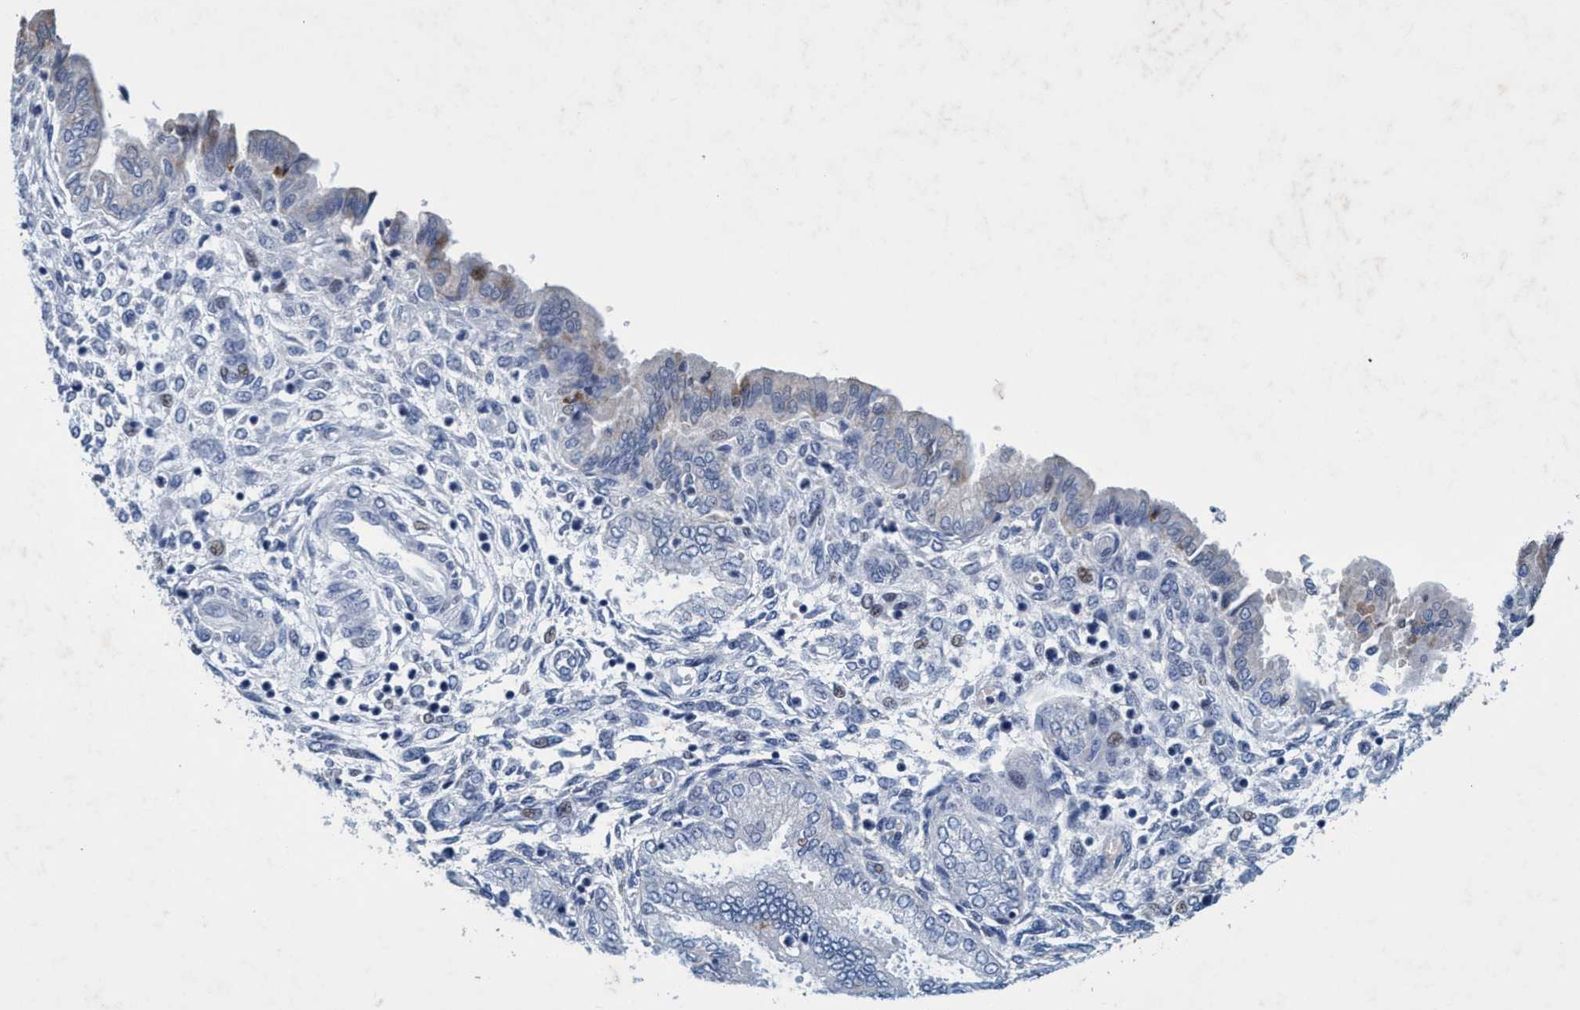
{"staining": {"intensity": "negative", "quantity": "none", "location": "none"}, "tissue": "endometrium", "cell_type": "Cells in endometrial stroma", "image_type": "normal", "snomed": [{"axis": "morphology", "description": "Normal tissue, NOS"}, {"axis": "topography", "description": "Endometrium"}], "caption": "An immunohistochemistry (IHC) photomicrograph of benign endometrium is shown. There is no staining in cells in endometrial stroma of endometrium. (Brightfield microscopy of DAB (3,3'-diaminobenzidine) IHC at high magnification).", "gene": "GRB14", "patient": {"sex": "female", "age": 33}}